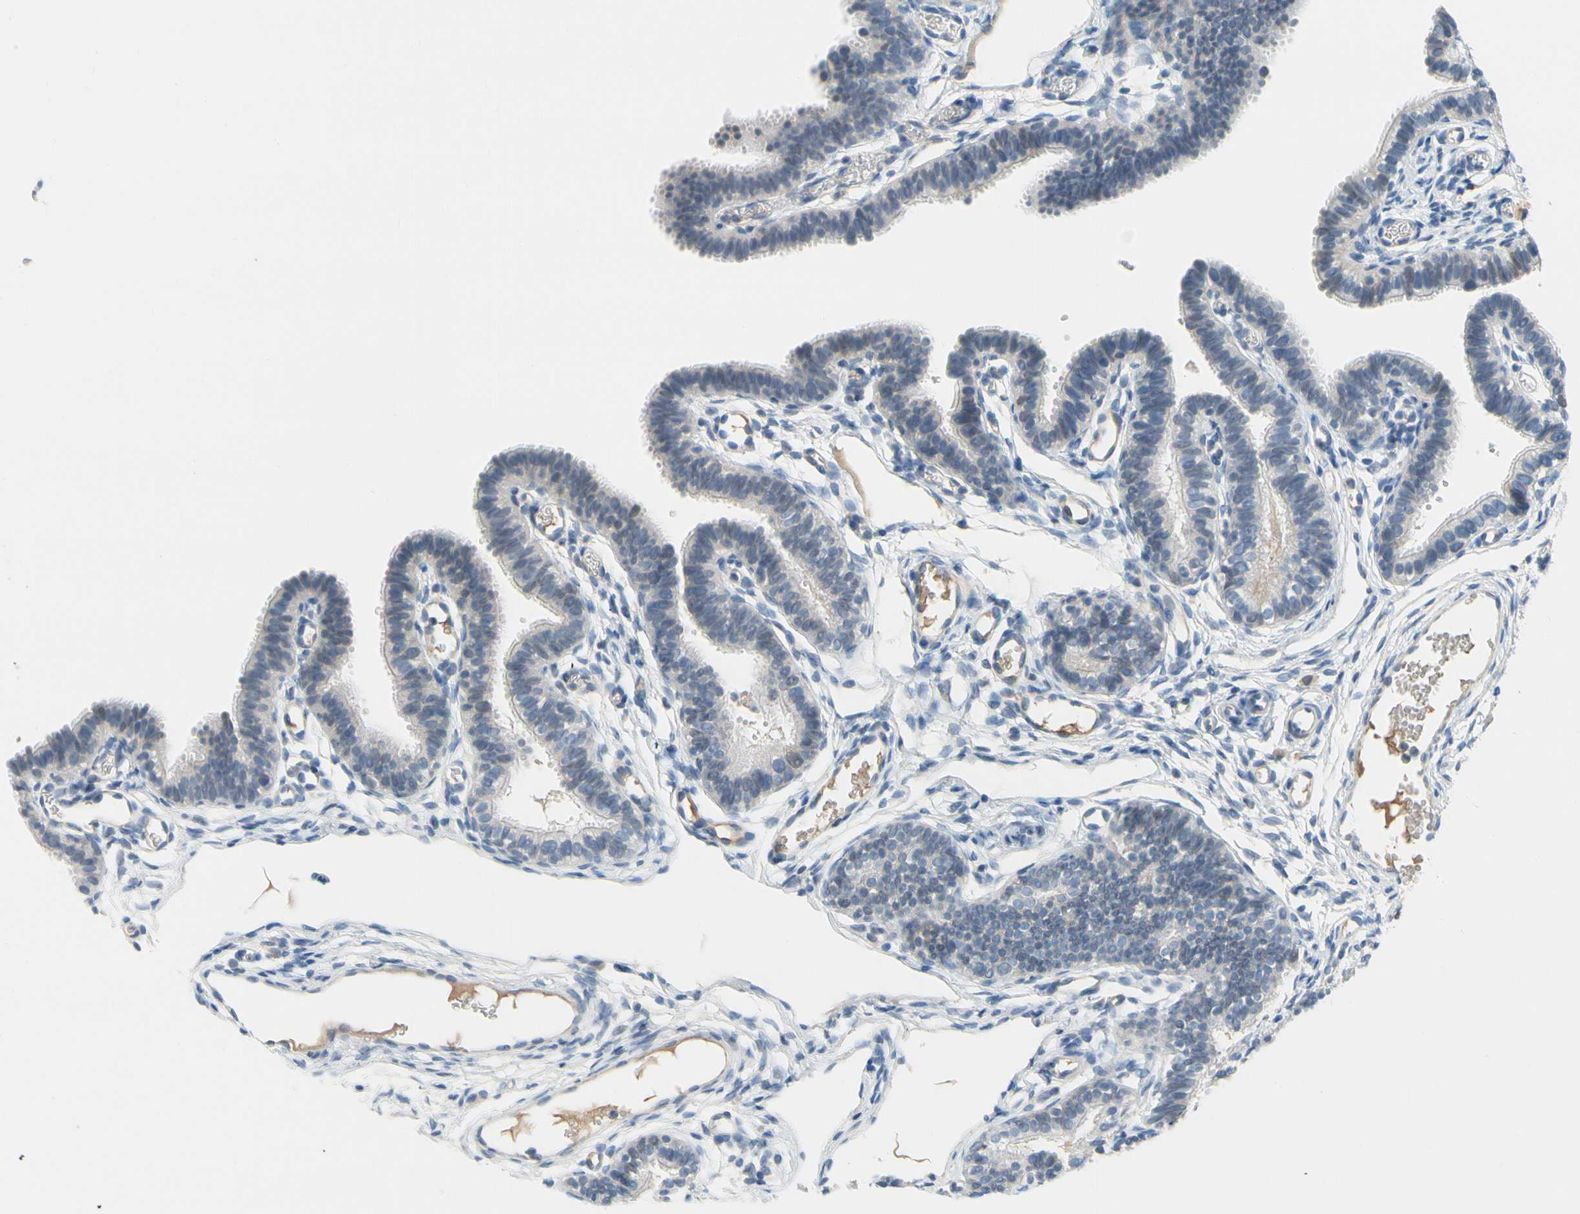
{"staining": {"intensity": "negative", "quantity": "none", "location": "none"}, "tissue": "fallopian tube", "cell_type": "Glandular cells", "image_type": "normal", "snomed": [{"axis": "morphology", "description": "Normal tissue, NOS"}, {"axis": "topography", "description": "Fallopian tube"}, {"axis": "topography", "description": "Placenta"}], "caption": "Immunohistochemistry (IHC) photomicrograph of unremarkable fallopian tube stained for a protein (brown), which displays no staining in glandular cells. Nuclei are stained in blue.", "gene": "CNDP1", "patient": {"sex": "female", "age": 34}}